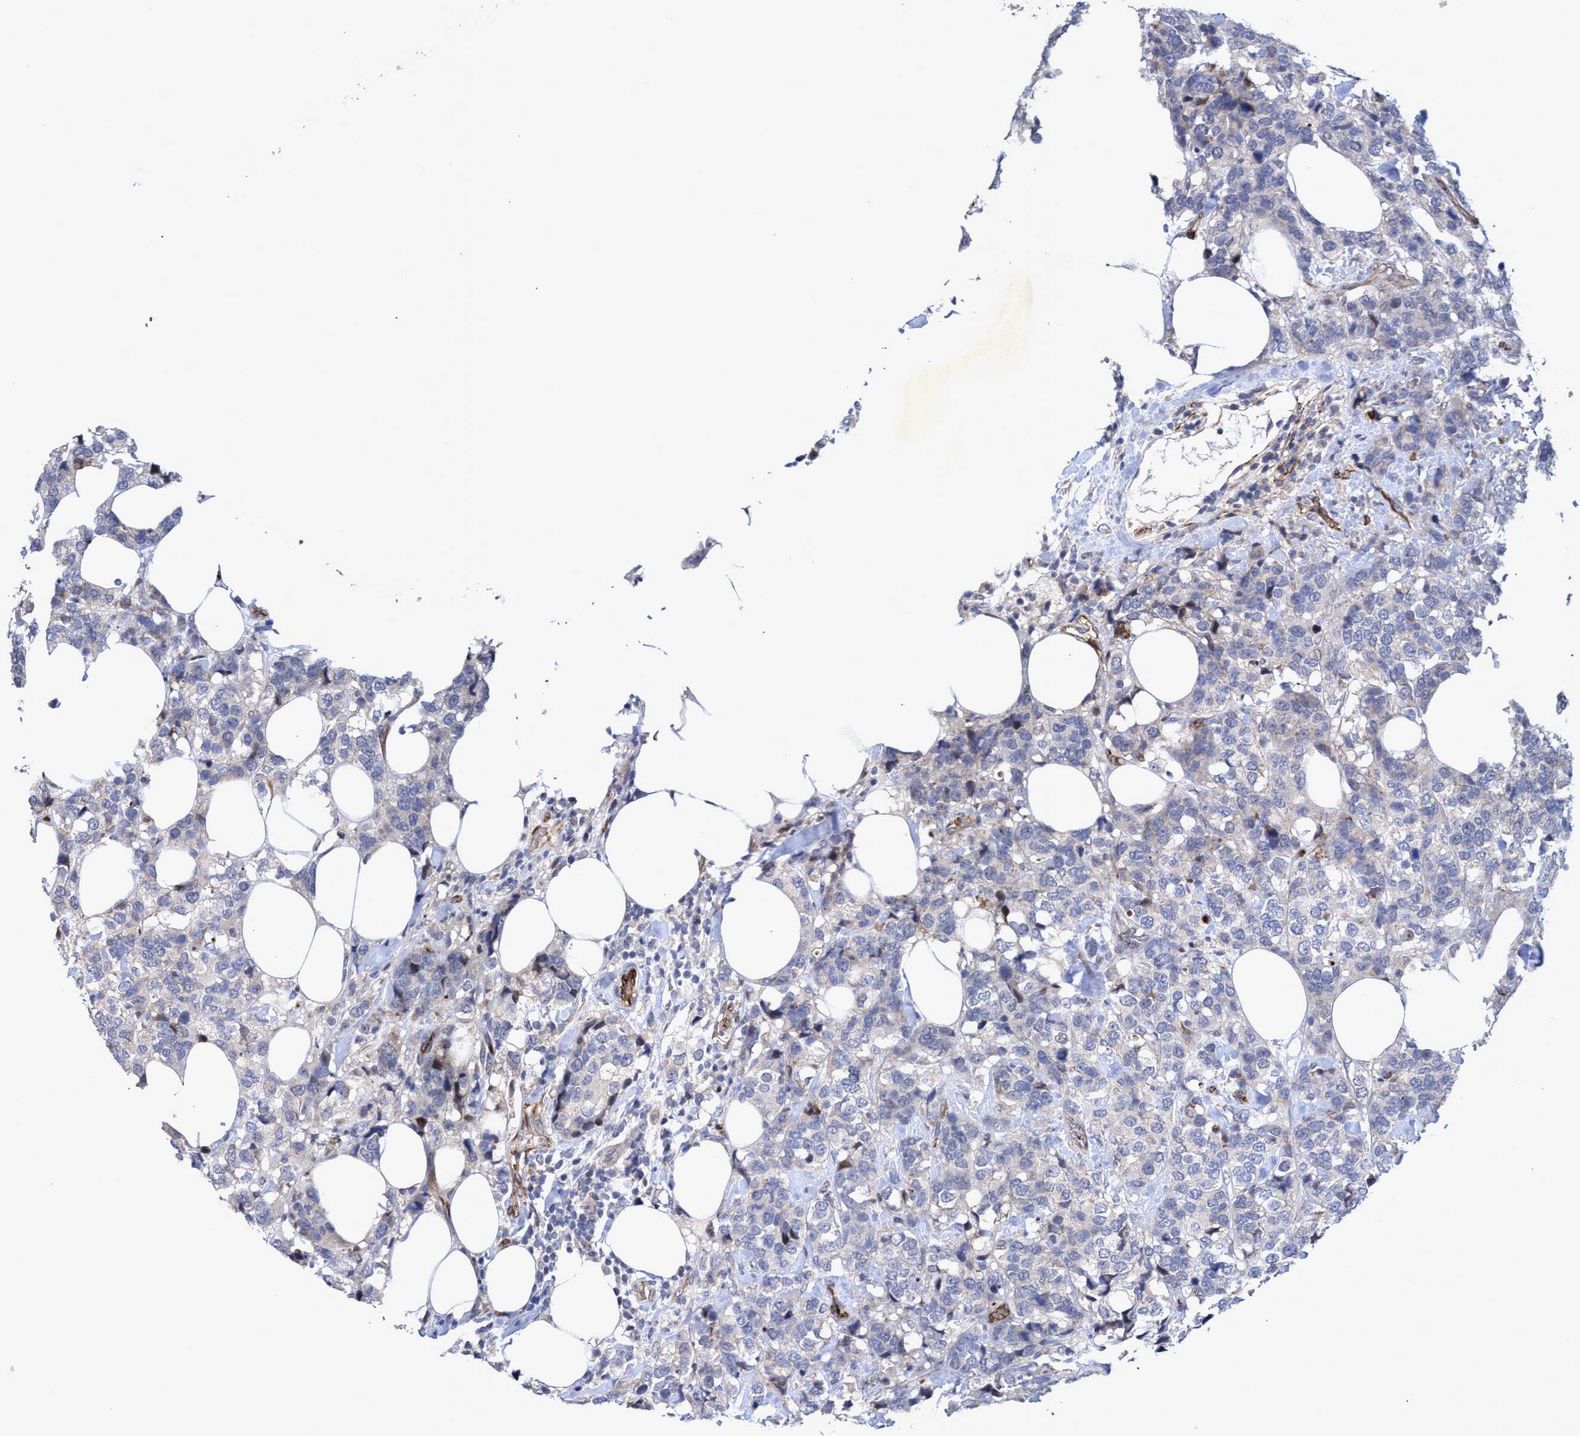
{"staining": {"intensity": "negative", "quantity": "none", "location": "none"}, "tissue": "breast cancer", "cell_type": "Tumor cells", "image_type": "cancer", "snomed": [{"axis": "morphology", "description": "Lobular carcinoma"}, {"axis": "topography", "description": "Breast"}], "caption": "Micrograph shows no protein expression in tumor cells of breast cancer tissue.", "gene": "ZNF750", "patient": {"sex": "female", "age": 59}}